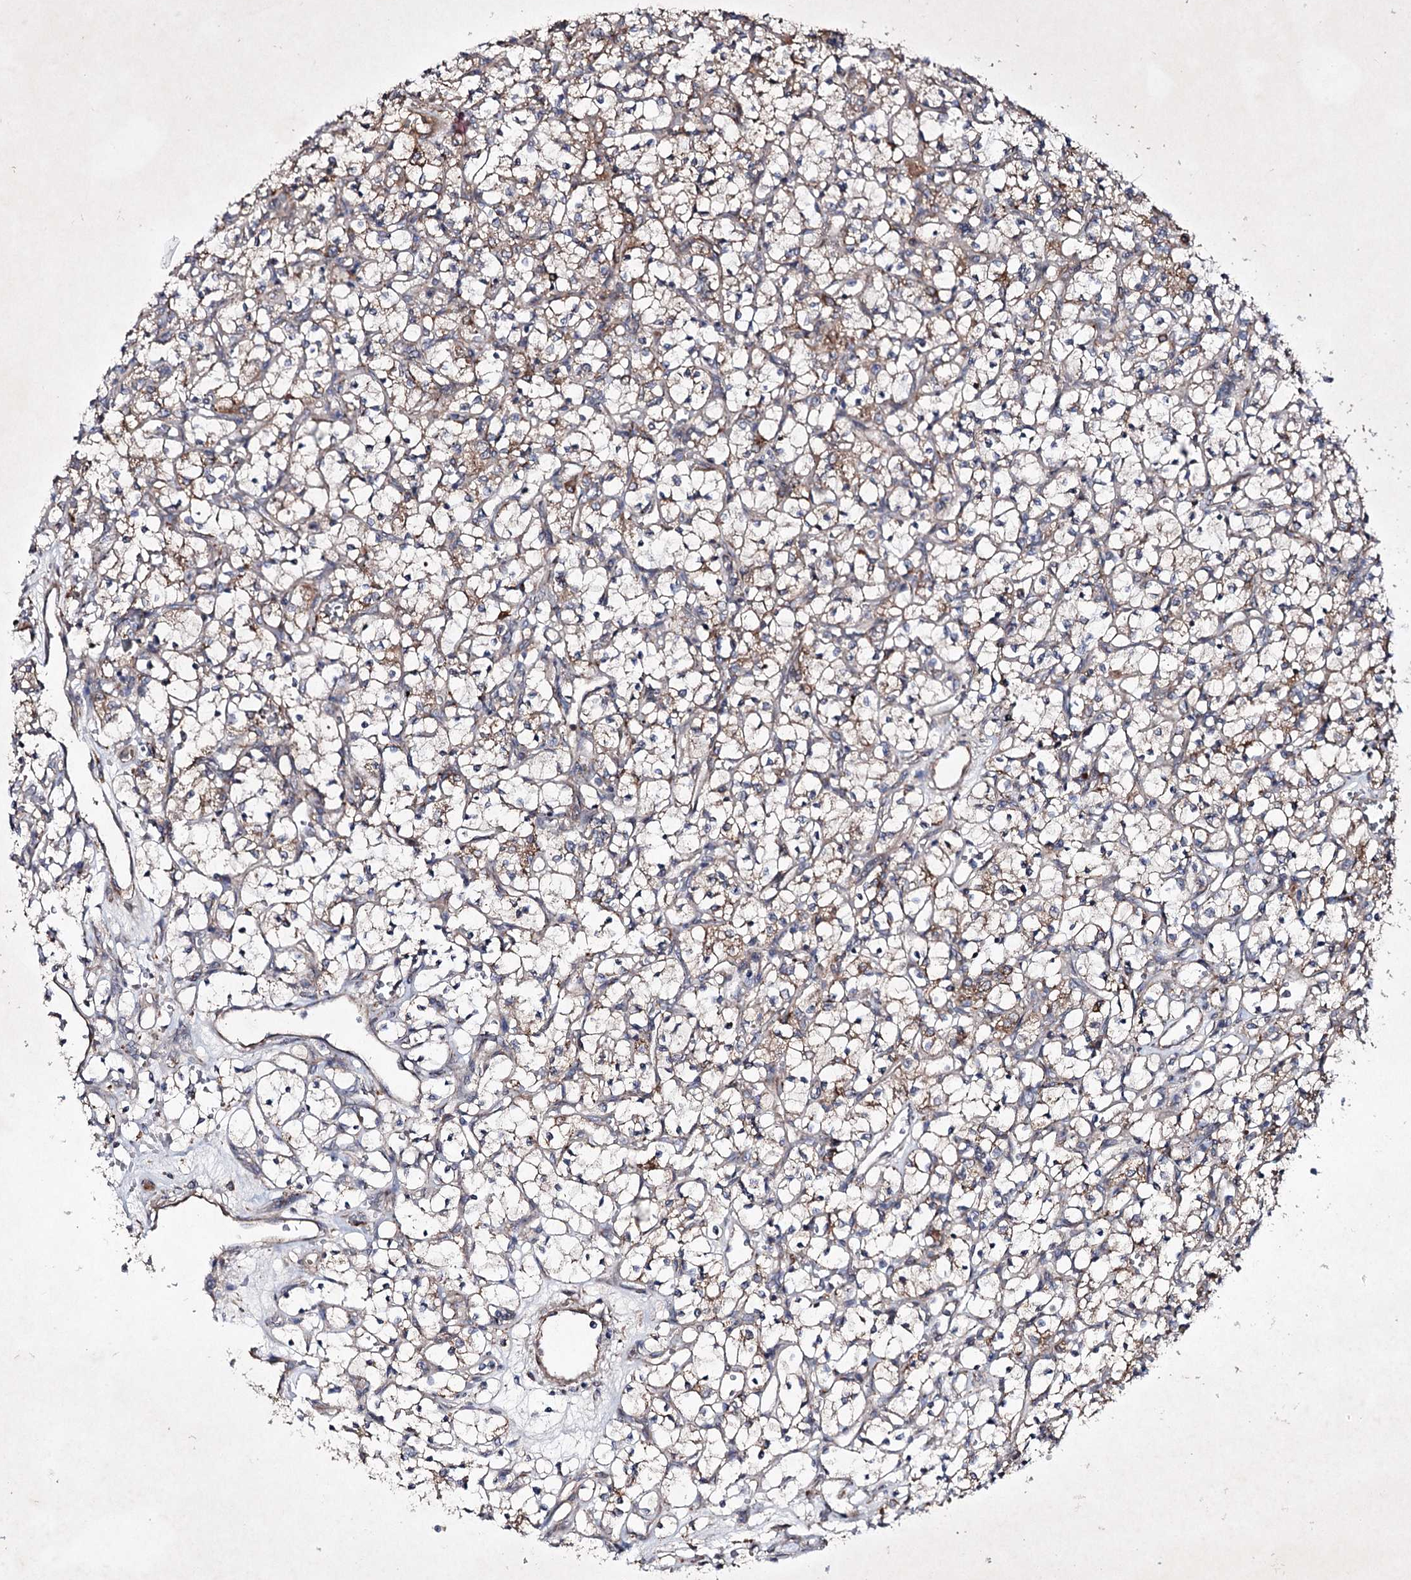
{"staining": {"intensity": "weak", "quantity": "25%-75%", "location": "cytoplasmic/membranous"}, "tissue": "renal cancer", "cell_type": "Tumor cells", "image_type": "cancer", "snomed": [{"axis": "morphology", "description": "Adenocarcinoma, NOS"}, {"axis": "topography", "description": "Kidney"}], "caption": "Renal cancer (adenocarcinoma) stained with immunohistochemistry (IHC) demonstrates weak cytoplasmic/membranous positivity in approximately 25%-75% of tumor cells.", "gene": "ALG9", "patient": {"sex": "female", "age": 69}}